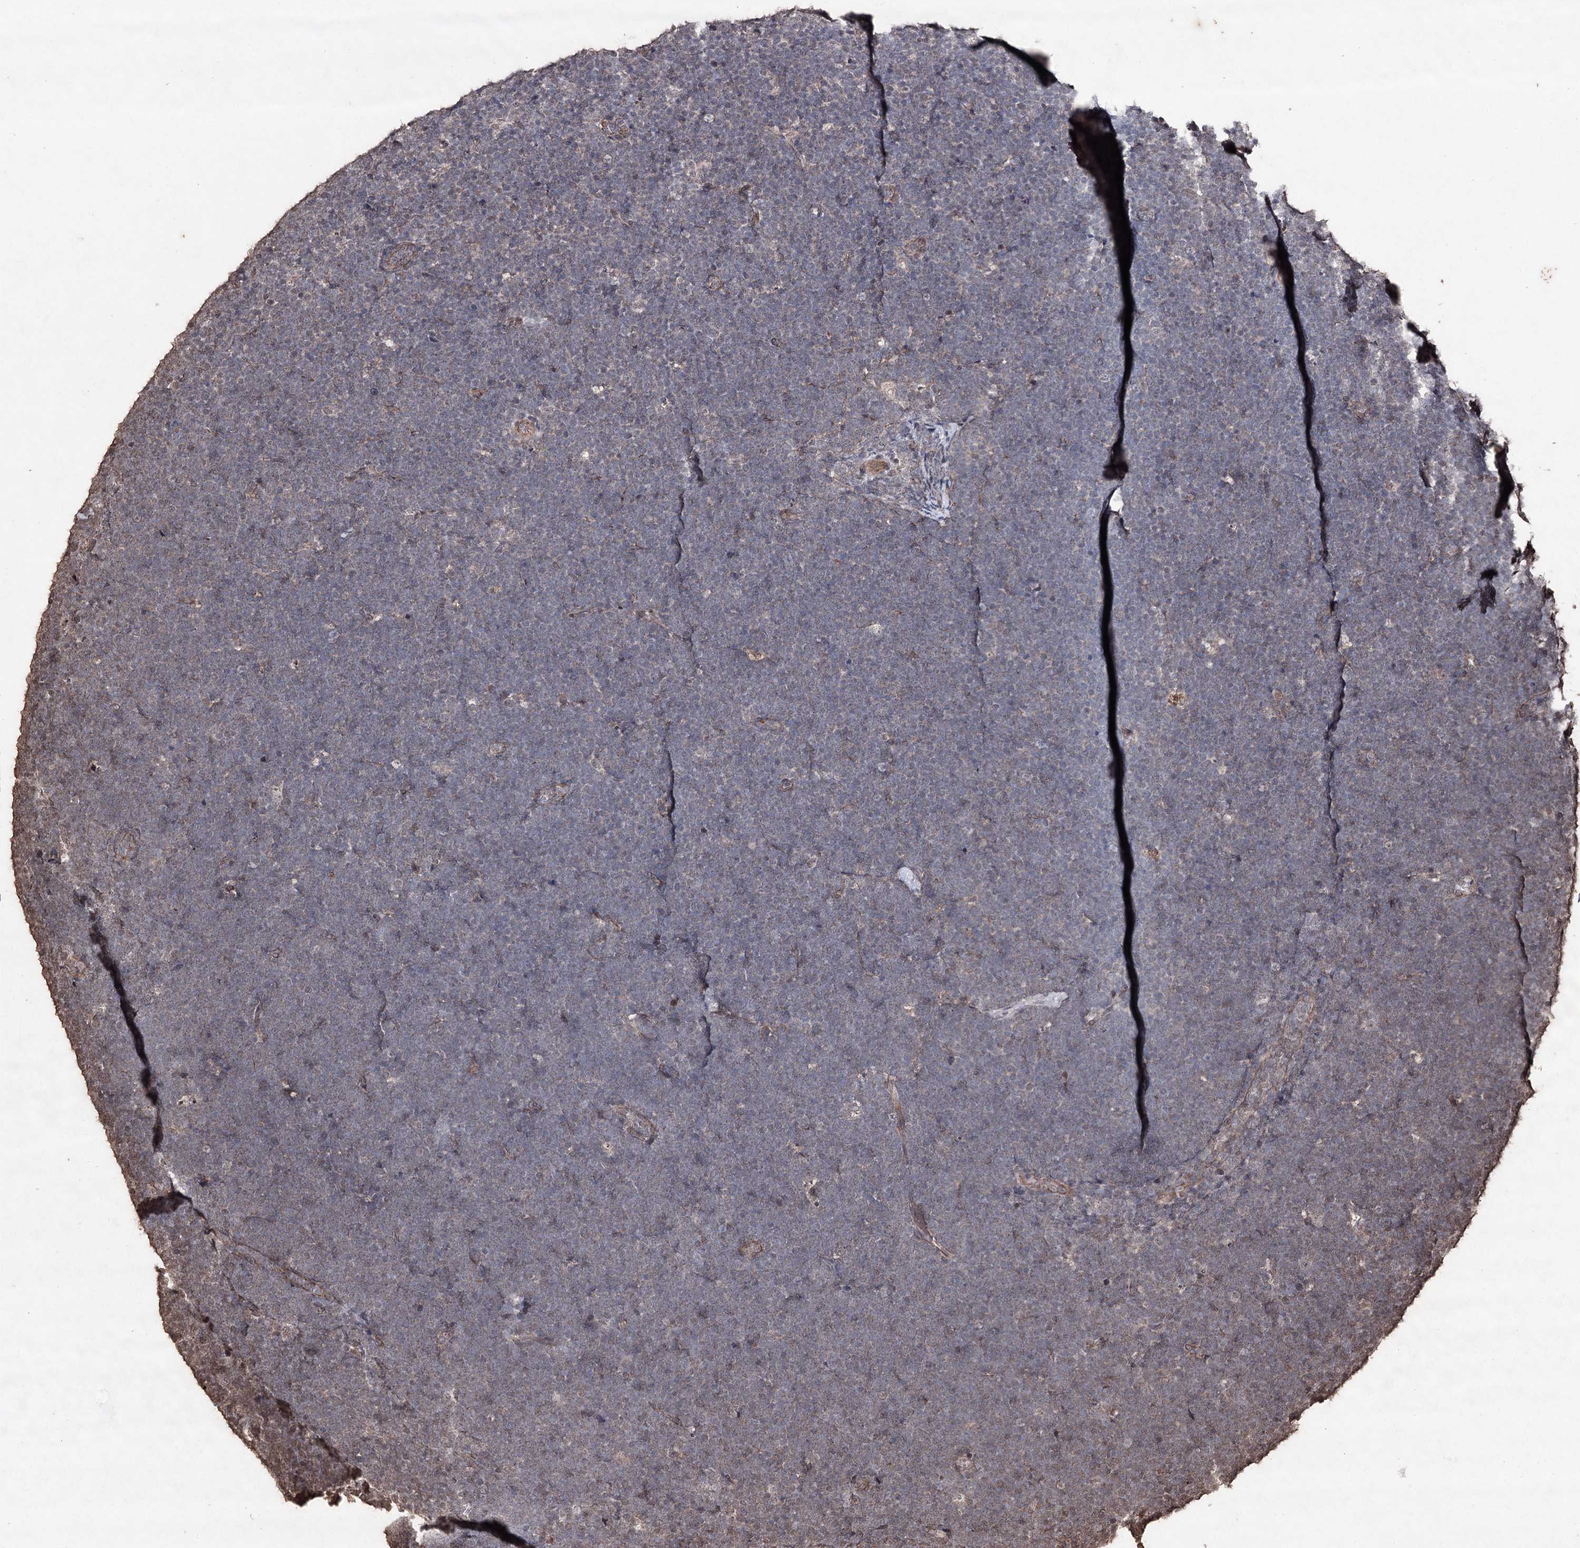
{"staining": {"intensity": "negative", "quantity": "none", "location": "none"}, "tissue": "lymphoma", "cell_type": "Tumor cells", "image_type": "cancer", "snomed": [{"axis": "morphology", "description": "Malignant lymphoma, non-Hodgkin's type, High grade"}, {"axis": "topography", "description": "Lymph node"}], "caption": "Immunohistochemistry (IHC) micrograph of human lymphoma stained for a protein (brown), which demonstrates no expression in tumor cells.", "gene": "ATG14", "patient": {"sex": "male", "age": 13}}